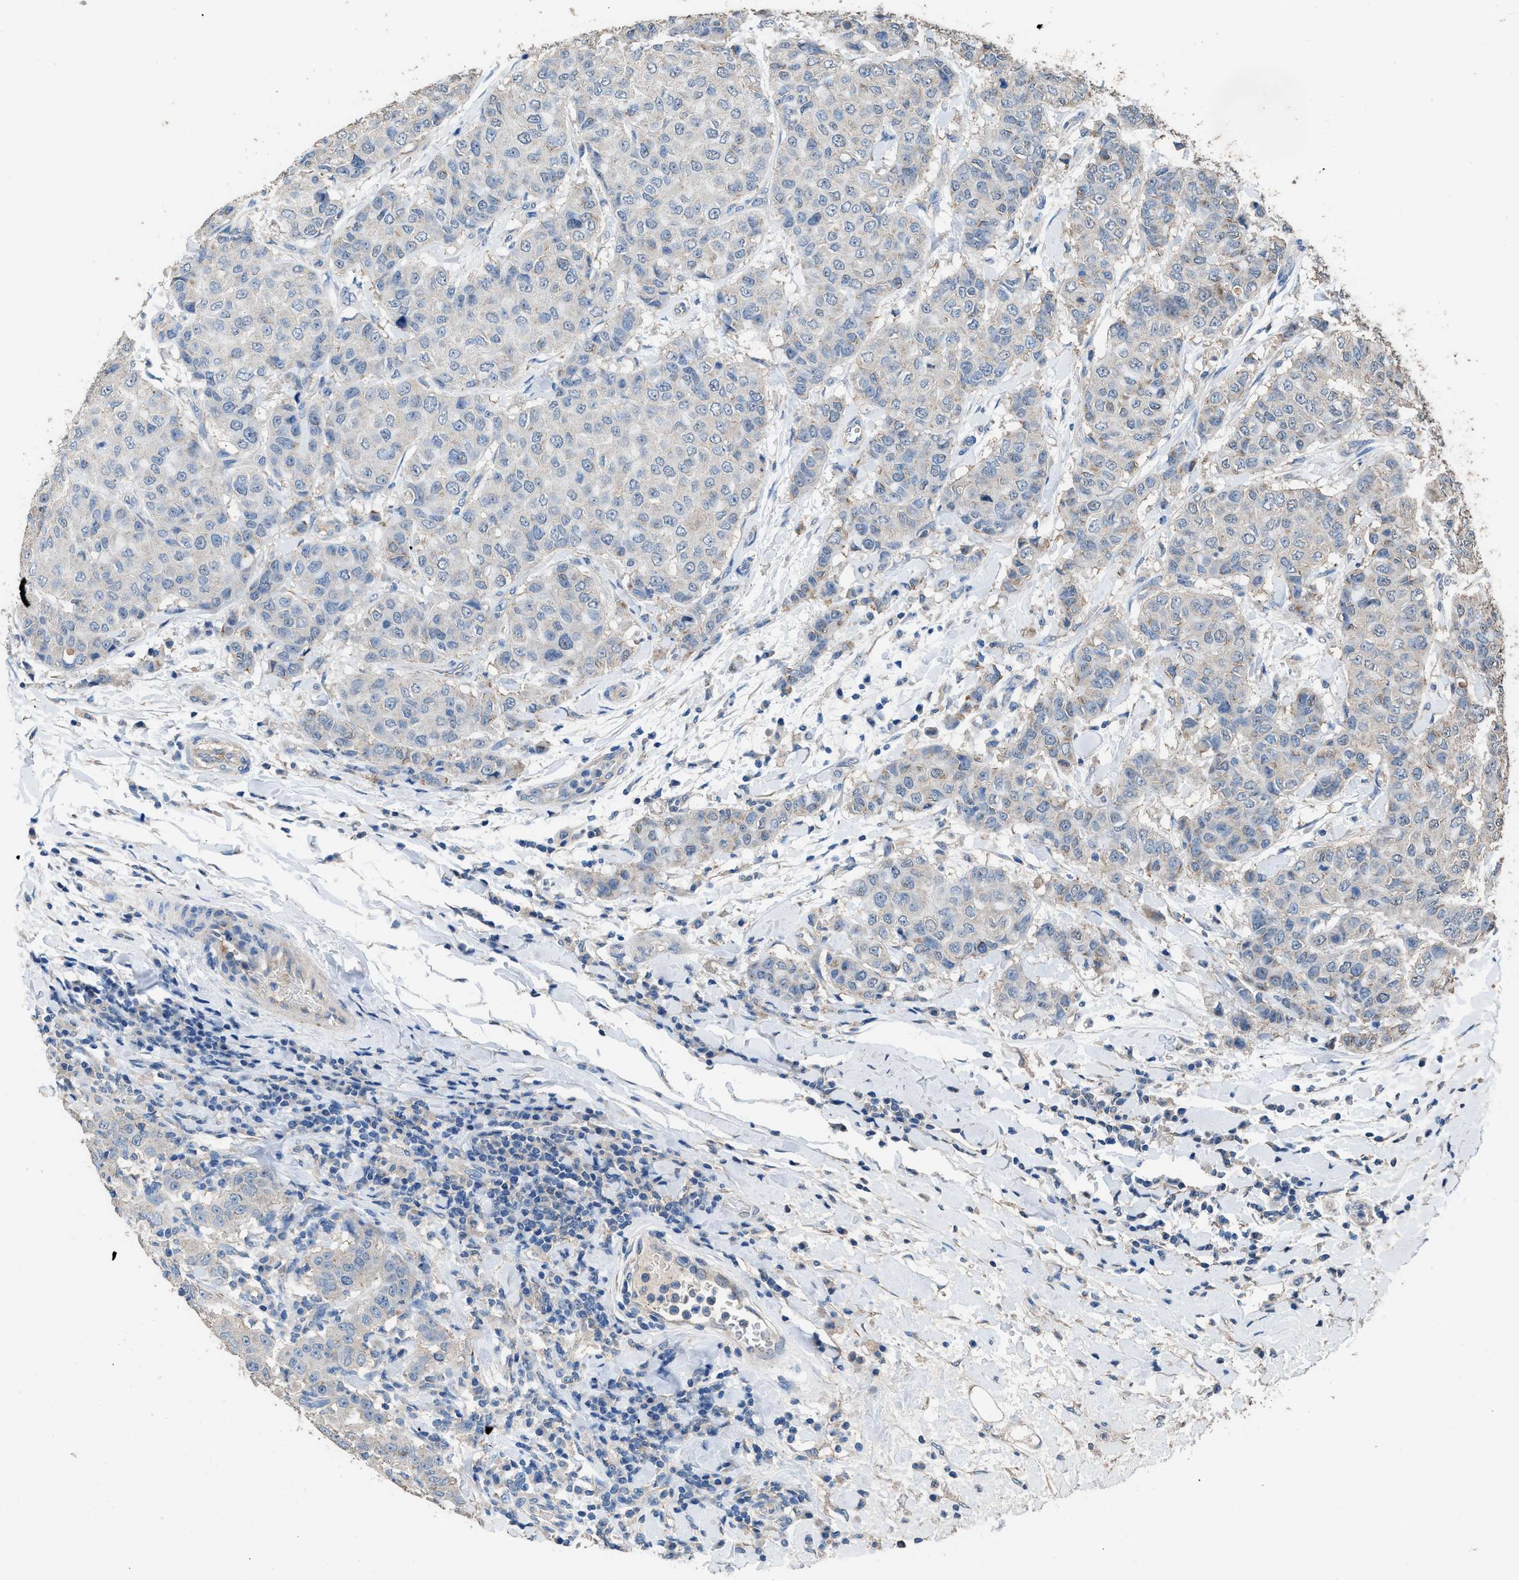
{"staining": {"intensity": "negative", "quantity": "none", "location": "none"}, "tissue": "breast cancer", "cell_type": "Tumor cells", "image_type": "cancer", "snomed": [{"axis": "morphology", "description": "Duct carcinoma"}, {"axis": "topography", "description": "Breast"}], "caption": "High power microscopy micrograph of an immunohistochemistry histopathology image of breast cancer (infiltrating ductal carcinoma), revealing no significant expression in tumor cells.", "gene": "ITSN1", "patient": {"sex": "female", "age": 27}}